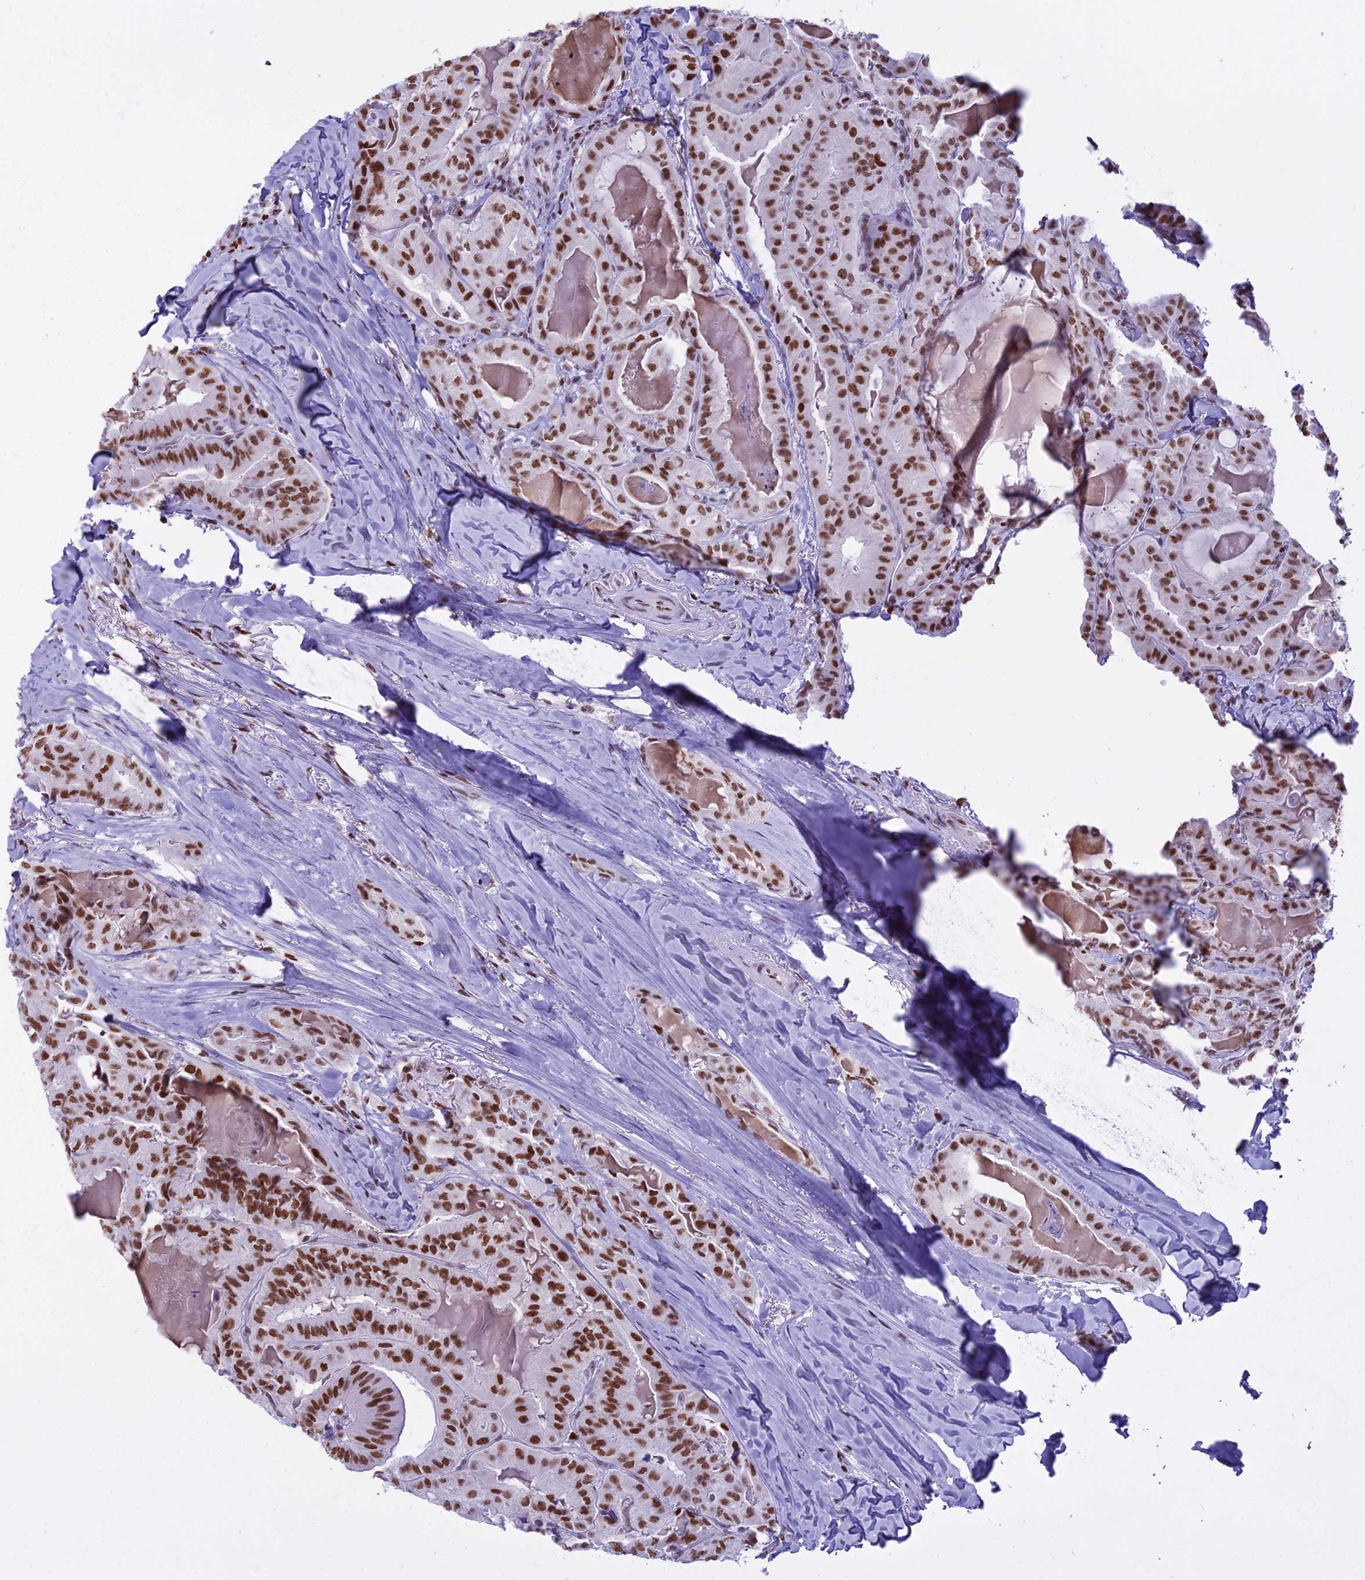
{"staining": {"intensity": "moderate", "quantity": ">75%", "location": "nuclear"}, "tissue": "thyroid cancer", "cell_type": "Tumor cells", "image_type": "cancer", "snomed": [{"axis": "morphology", "description": "Papillary adenocarcinoma, NOS"}, {"axis": "topography", "description": "Thyroid gland"}], "caption": "Moderate nuclear staining is seen in about >75% of tumor cells in papillary adenocarcinoma (thyroid). (IHC, brightfield microscopy, high magnification).", "gene": "PARP1", "patient": {"sex": "female", "age": 68}}